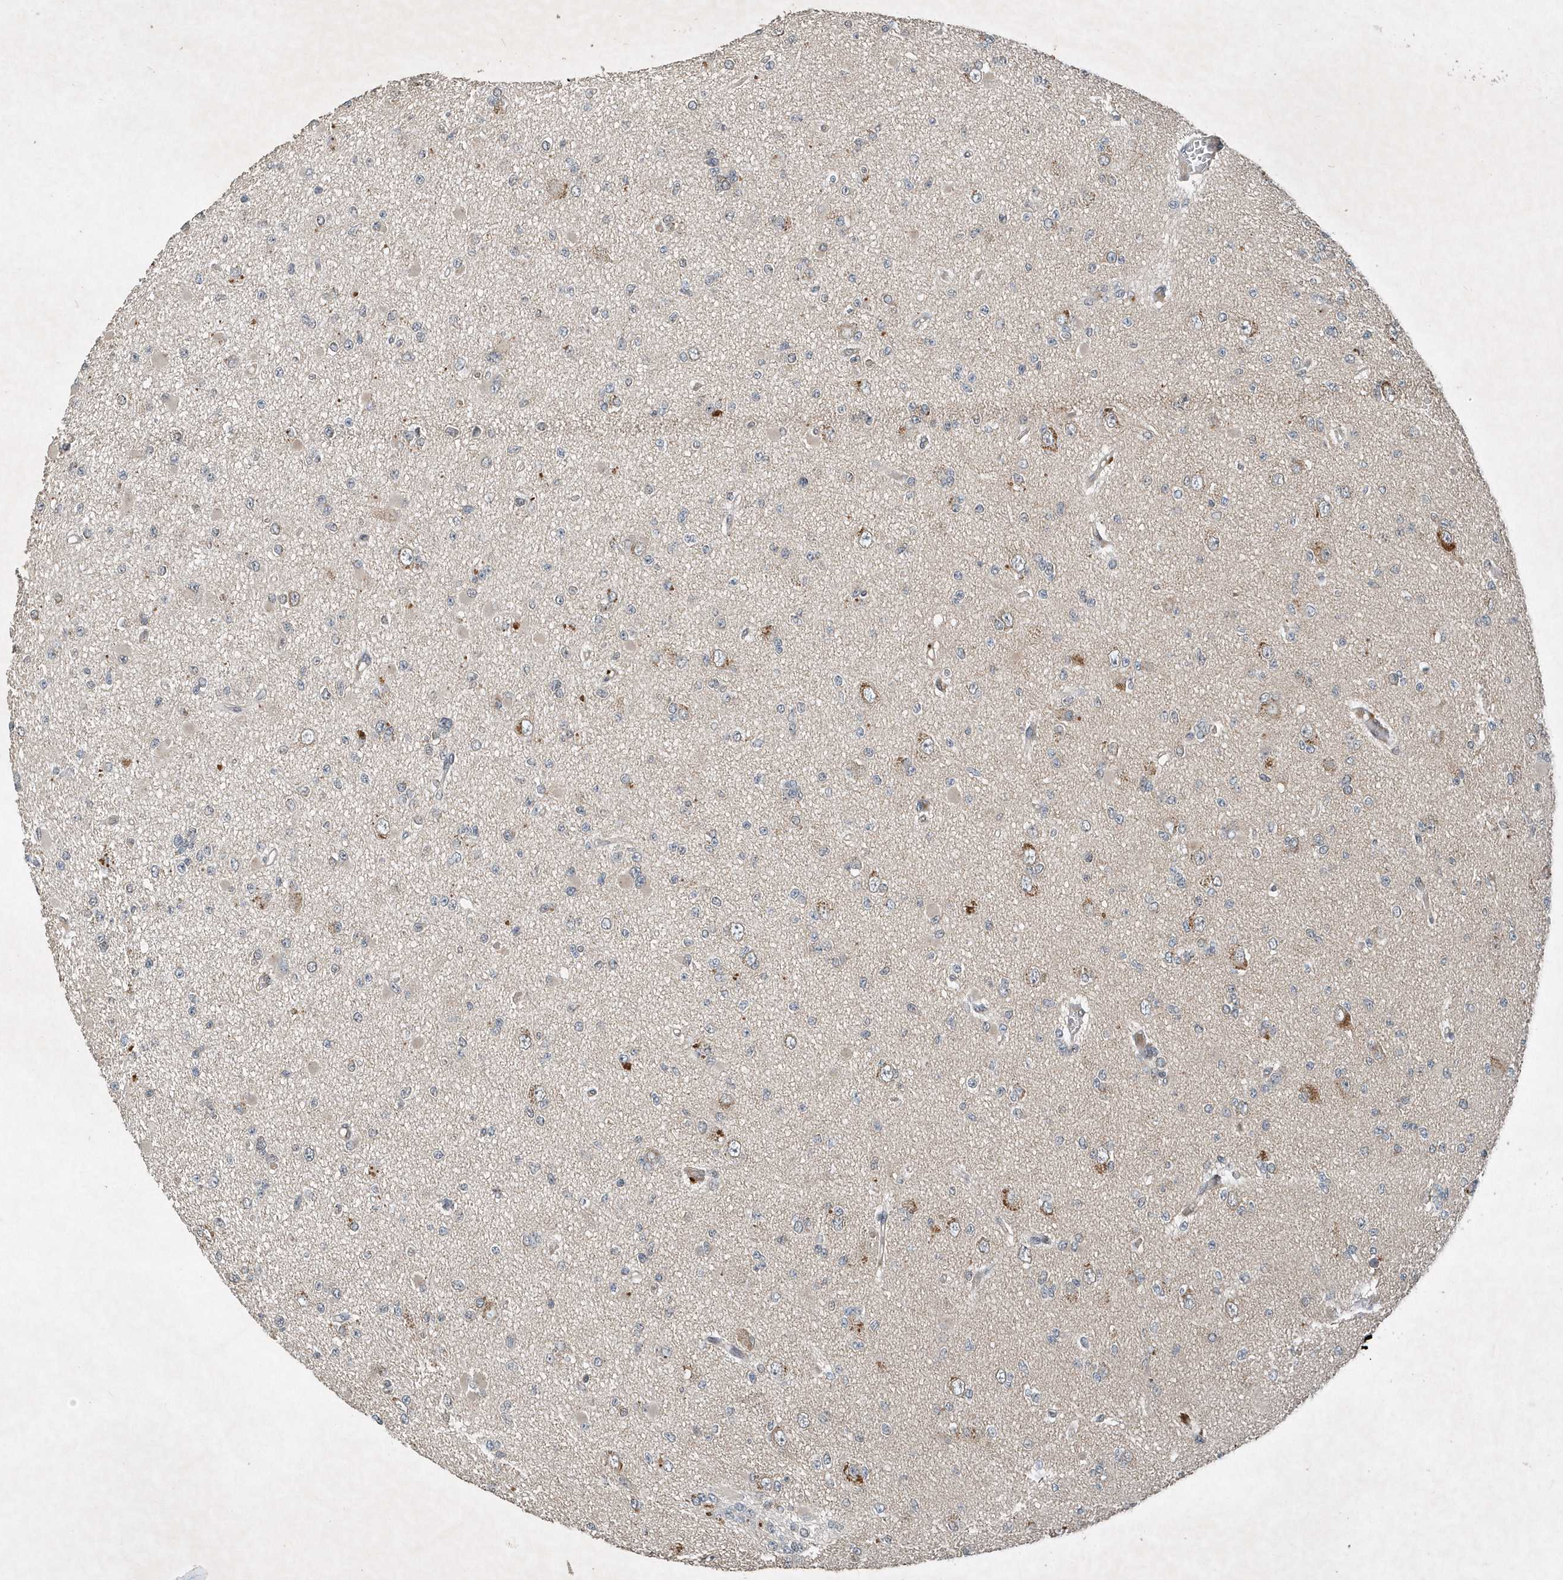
{"staining": {"intensity": "negative", "quantity": "none", "location": "none"}, "tissue": "glioma", "cell_type": "Tumor cells", "image_type": "cancer", "snomed": [{"axis": "morphology", "description": "Glioma, malignant, Low grade"}, {"axis": "topography", "description": "Brain"}], "caption": "IHC of malignant glioma (low-grade) exhibits no expression in tumor cells. (Immunohistochemistry, brightfield microscopy, high magnification).", "gene": "SCFD2", "patient": {"sex": "female", "age": 22}}